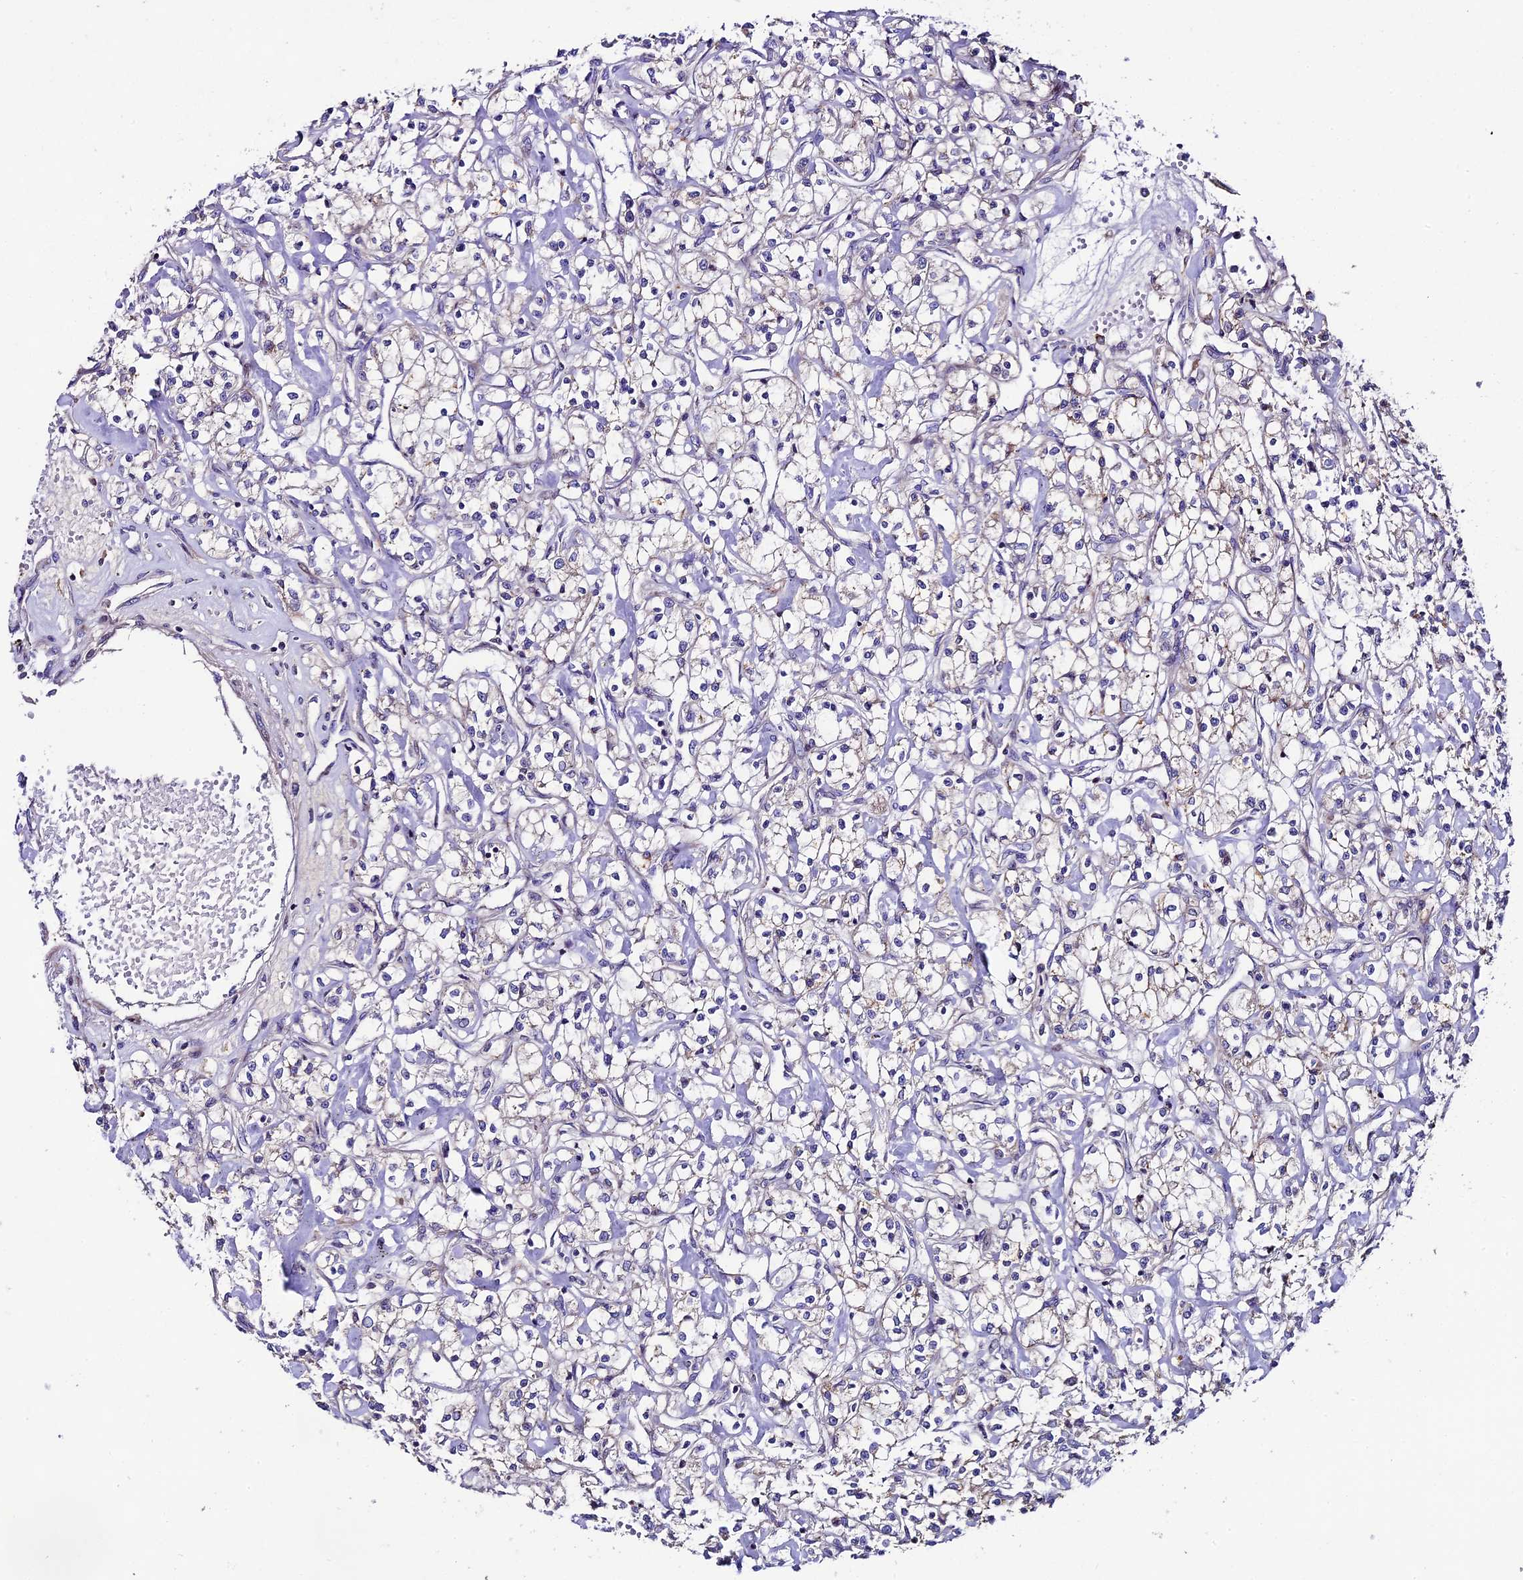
{"staining": {"intensity": "moderate", "quantity": "25%-75%", "location": "cytoplasmic/membranous"}, "tissue": "renal cancer", "cell_type": "Tumor cells", "image_type": "cancer", "snomed": [{"axis": "morphology", "description": "Adenocarcinoma, NOS"}, {"axis": "topography", "description": "Kidney"}], "caption": "This histopathology image demonstrates IHC staining of adenocarcinoma (renal), with medium moderate cytoplasmic/membranous staining in approximately 25%-75% of tumor cells.", "gene": "PIGU", "patient": {"sex": "female", "age": 59}}